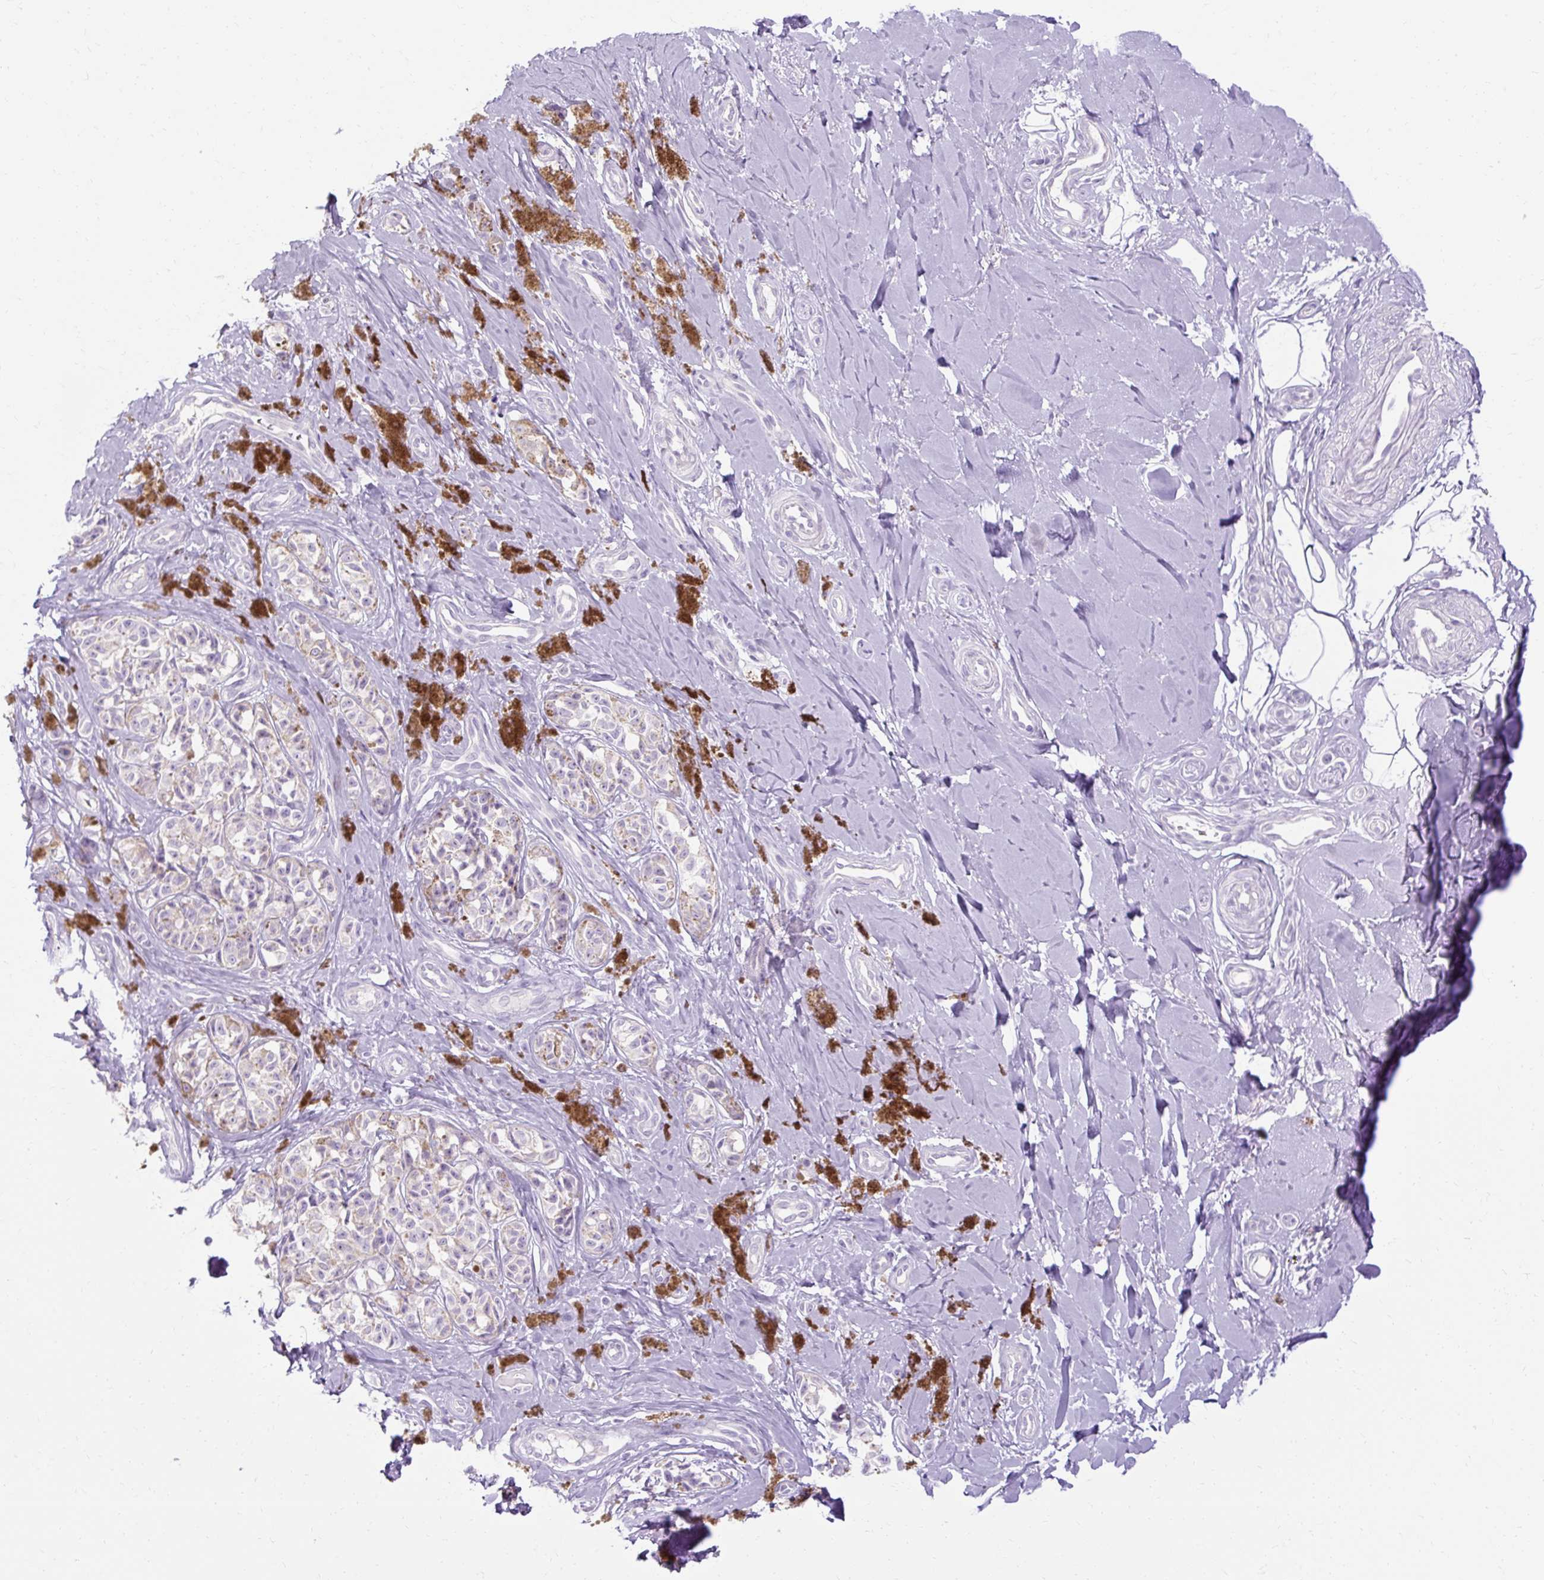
{"staining": {"intensity": "negative", "quantity": "none", "location": "none"}, "tissue": "melanoma", "cell_type": "Tumor cells", "image_type": "cancer", "snomed": [{"axis": "morphology", "description": "Malignant melanoma, NOS"}, {"axis": "topography", "description": "Skin"}], "caption": "Human malignant melanoma stained for a protein using IHC reveals no positivity in tumor cells.", "gene": "HSD11B1", "patient": {"sex": "female", "age": 65}}